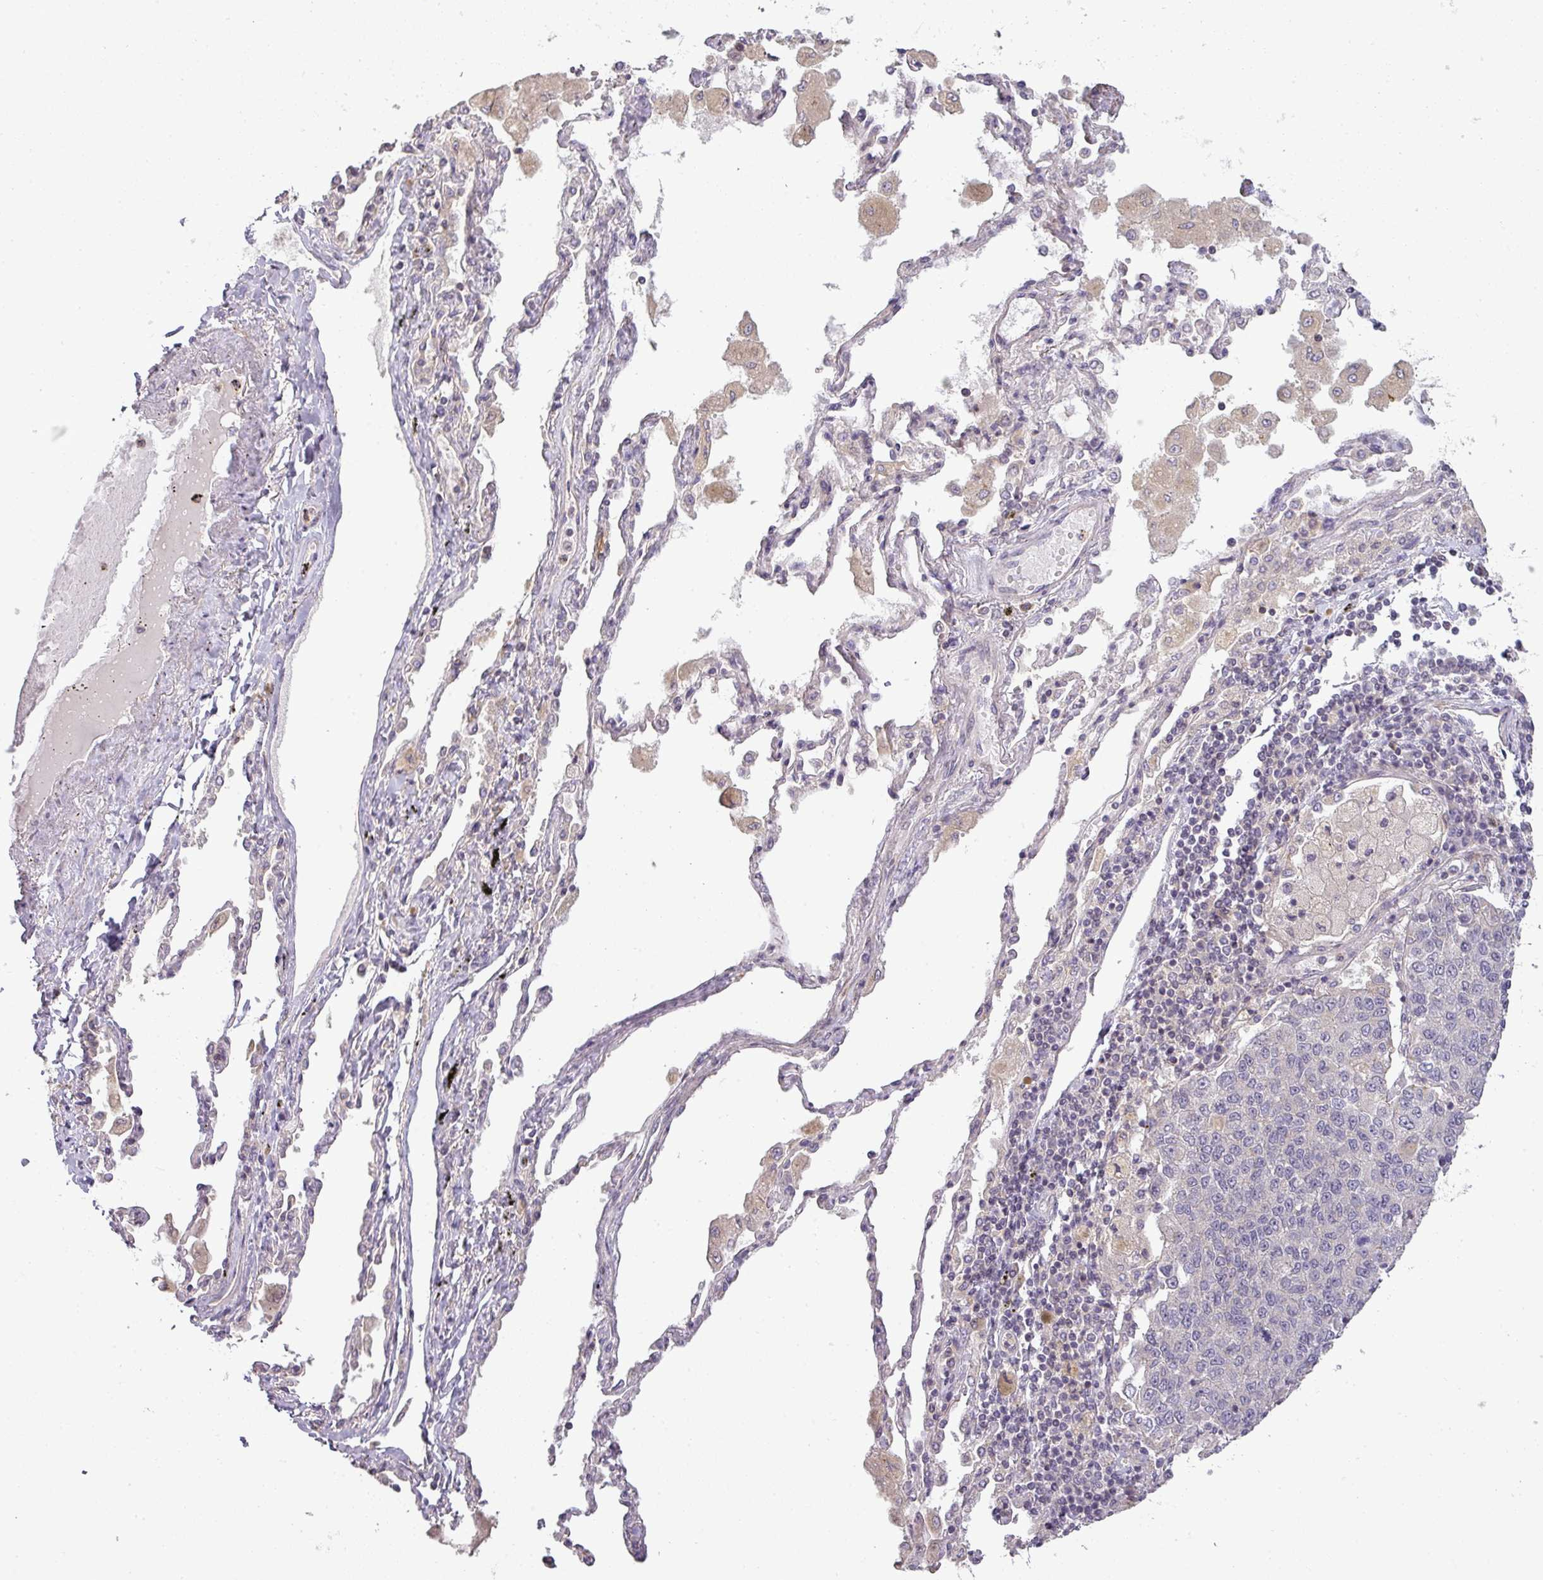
{"staining": {"intensity": "negative", "quantity": "none", "location": "none"}, "tissue": "lung cancer", "cell_type": "Tumor cells", "image_type": "cancer", "snomed": [{"axis": "morphology", "description": "Squamous cell carcinoma, NOS"}, {"axis": "topography", "description": "Lung"}], "caption": "Tumor cells are negative for protein expression in human lung squamous cell carcinoma.", "gene": "NIN", "patient": {"sex": "female", "age": 70}}